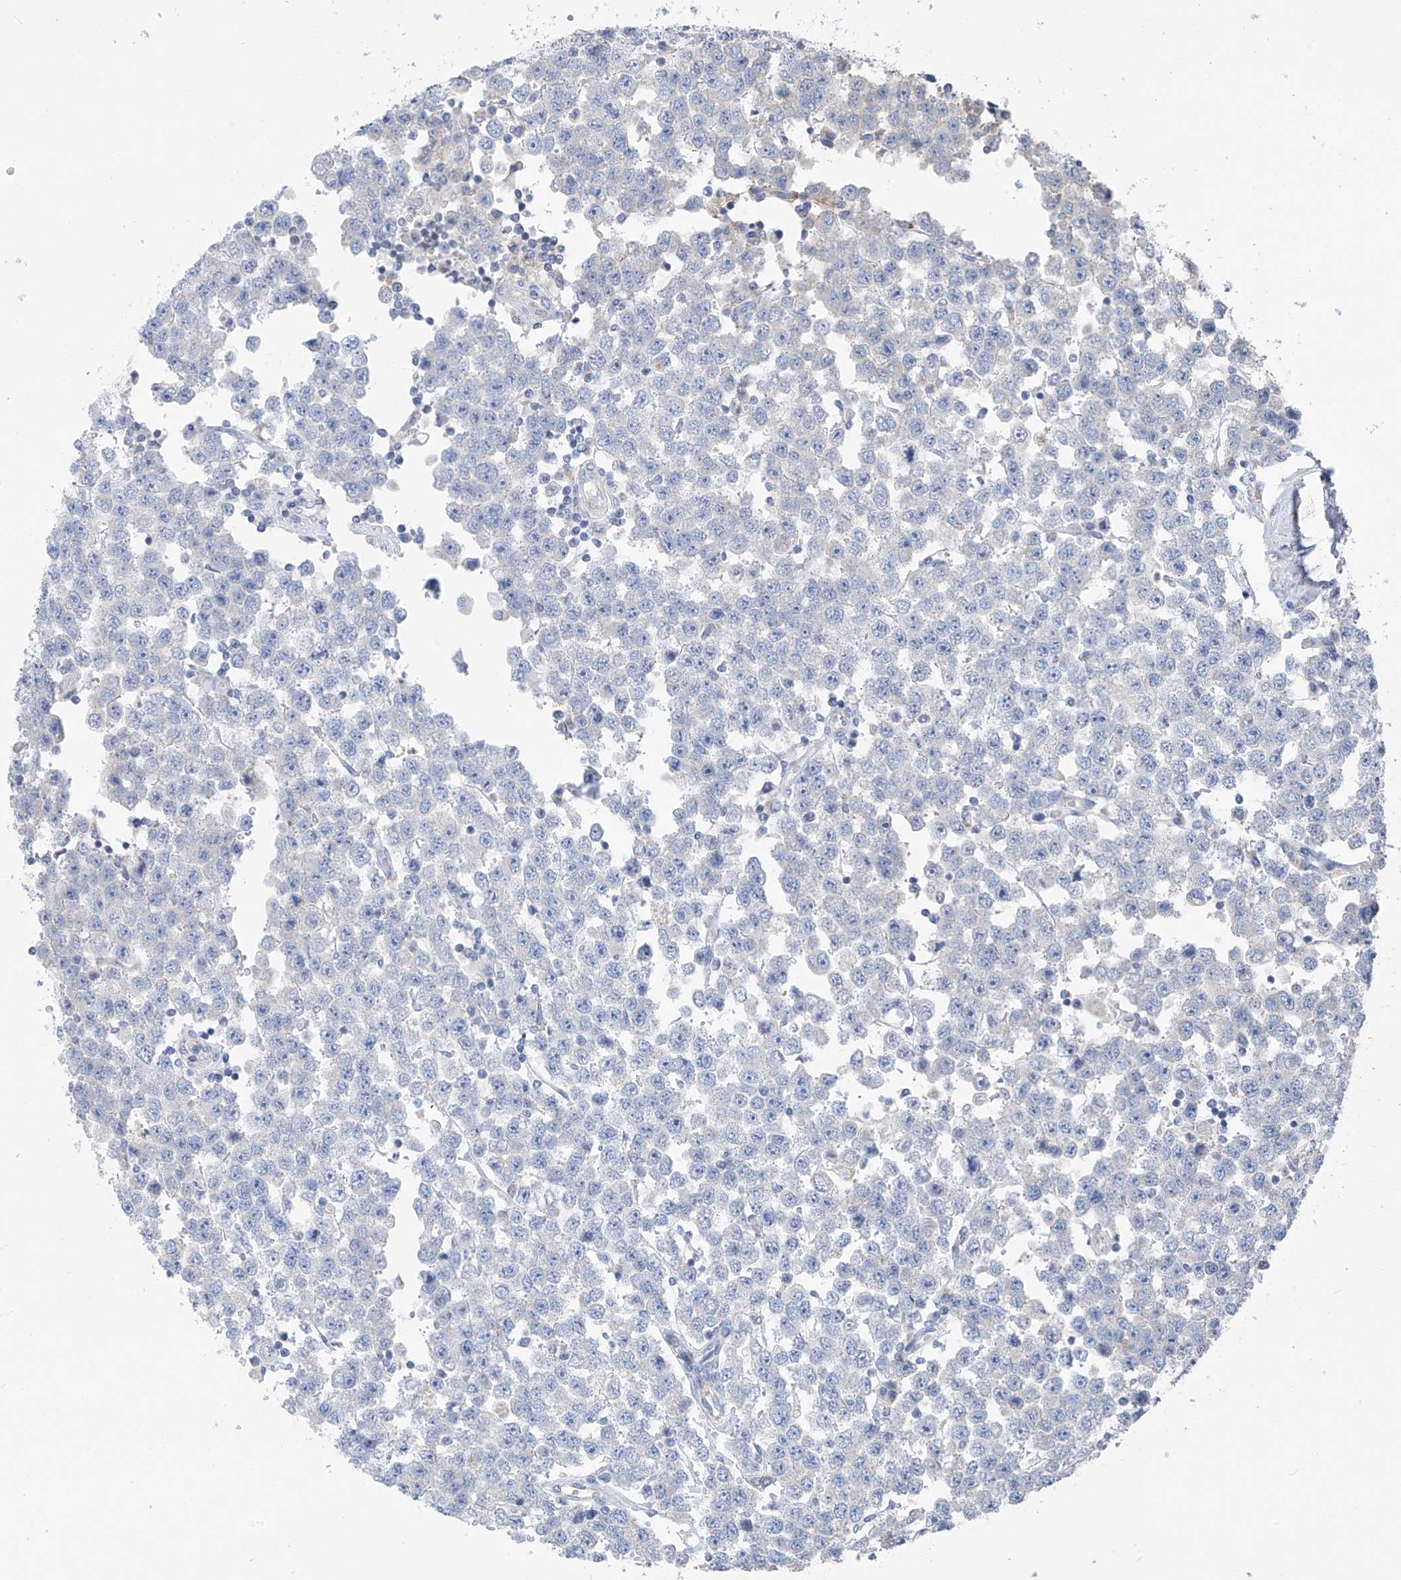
{"staining": {"intensity": "negative", "quantity": "none", "location": "none"}, "tissue": "testis cancer", "cell_type": "Tumor cells", "image_type": "cancer", "snomed": [{"axis": "morphology", "description": "Seminoma, NOS"}, {"axis": "topography", "description": "Testis"}], "caption": "The photomicrograph displays no staining of tumor cells in testis cancer (seminoma).", "gene": "SYN3", "patient": {"sex": "male", "age": 28}}